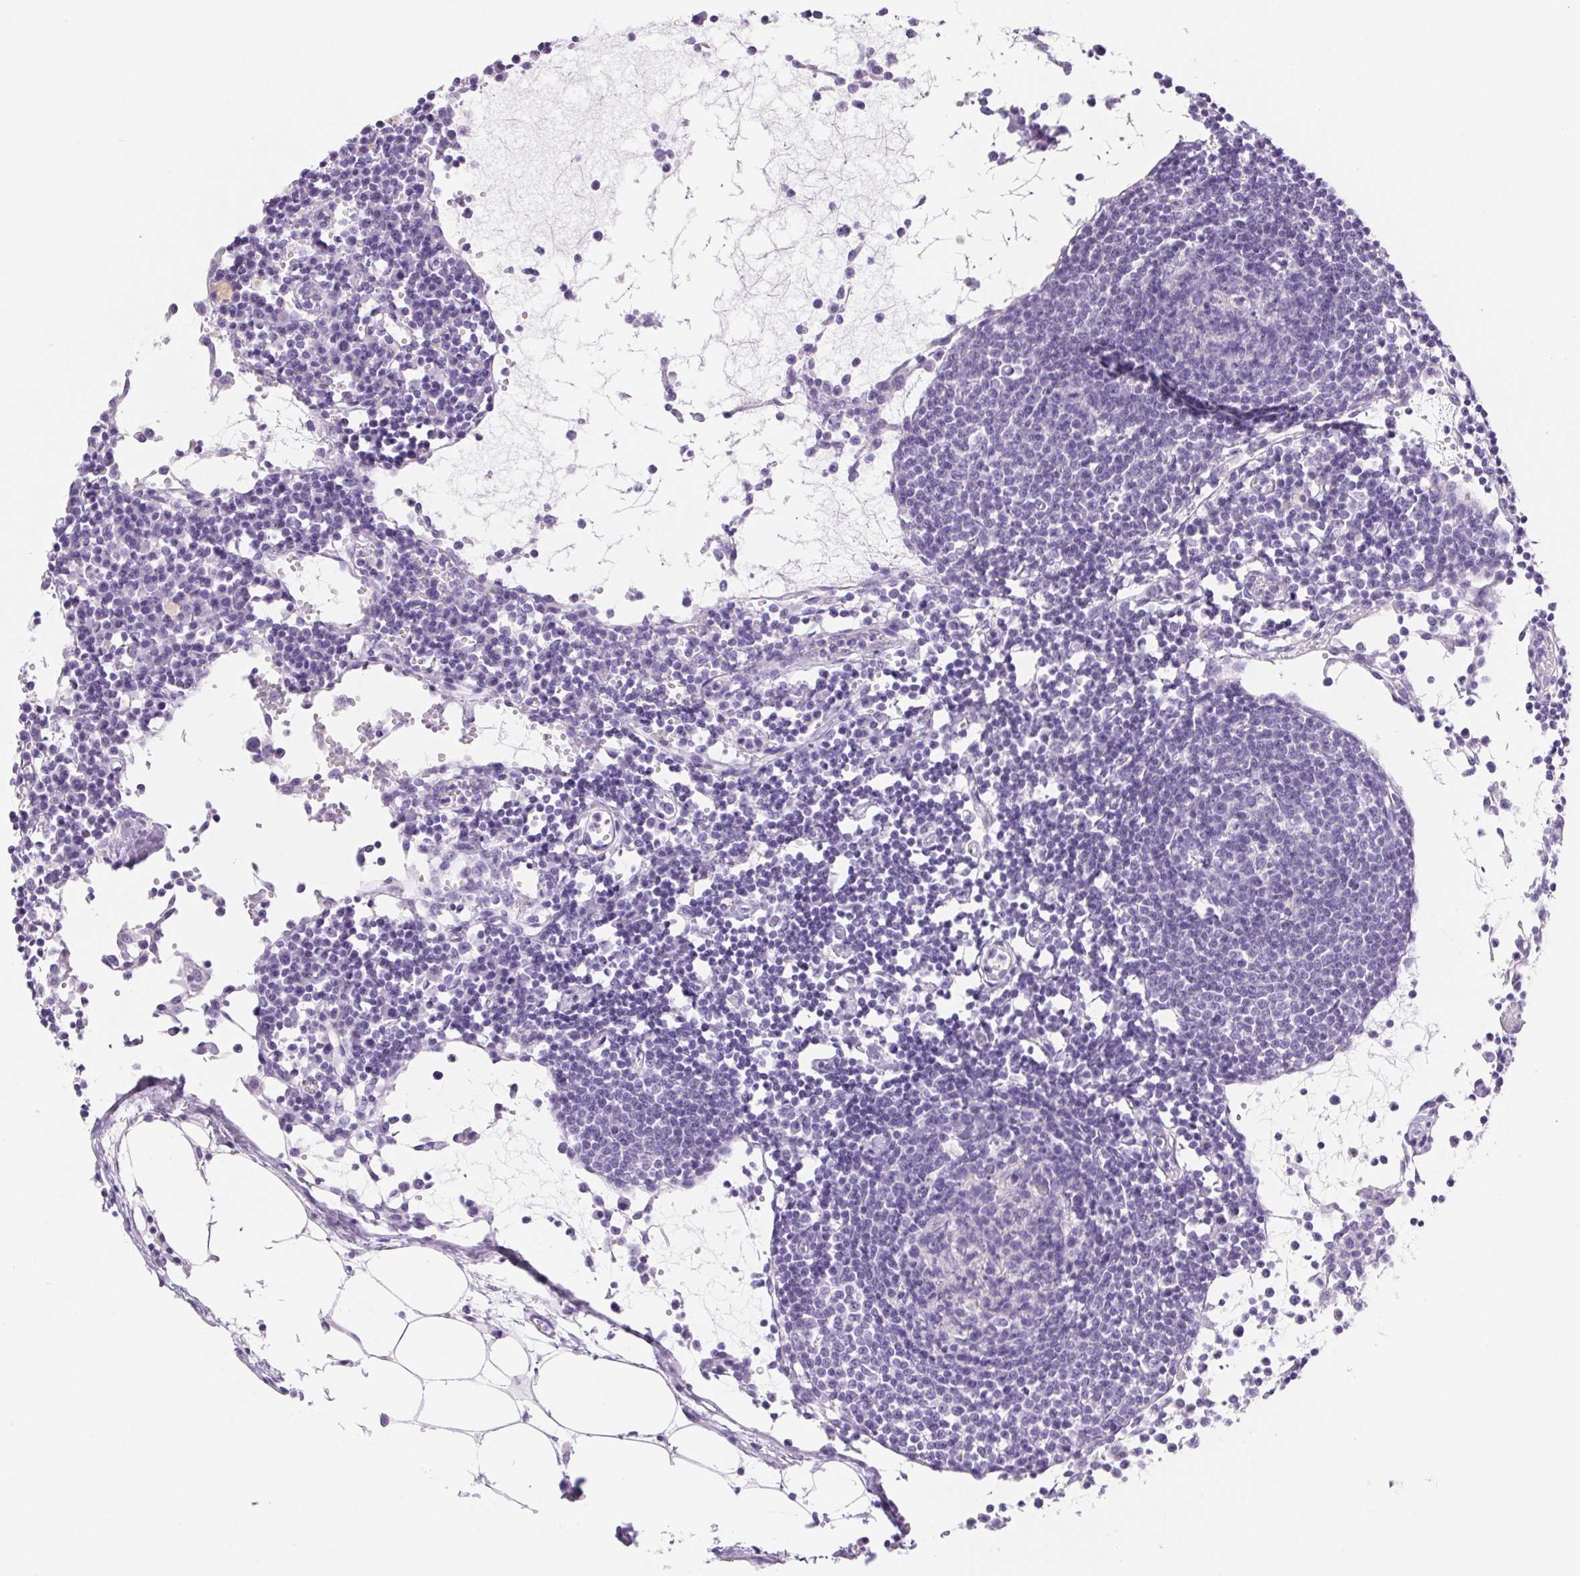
{"staining": {"intensity": "negative", "quantity": "none", "location": "none"}, "tissue": "lymph node", "cell_type": "Germinal center cells", "image_type": "normal", "snomed": [{"axis": "morphology", "description": "Normal tissue, NOS"}, {"axis": "topography", "description": "Lymph node"}], "caption": "Immunohistochemistry (IHC) of unremarkable lymph node shows no positivity in germinal center cells. (Brightfield microscopy of DAB immunohistochemistry at high magnification).", "gene": "PNLIP", "patient": {"sex": "female", "age": 78}}